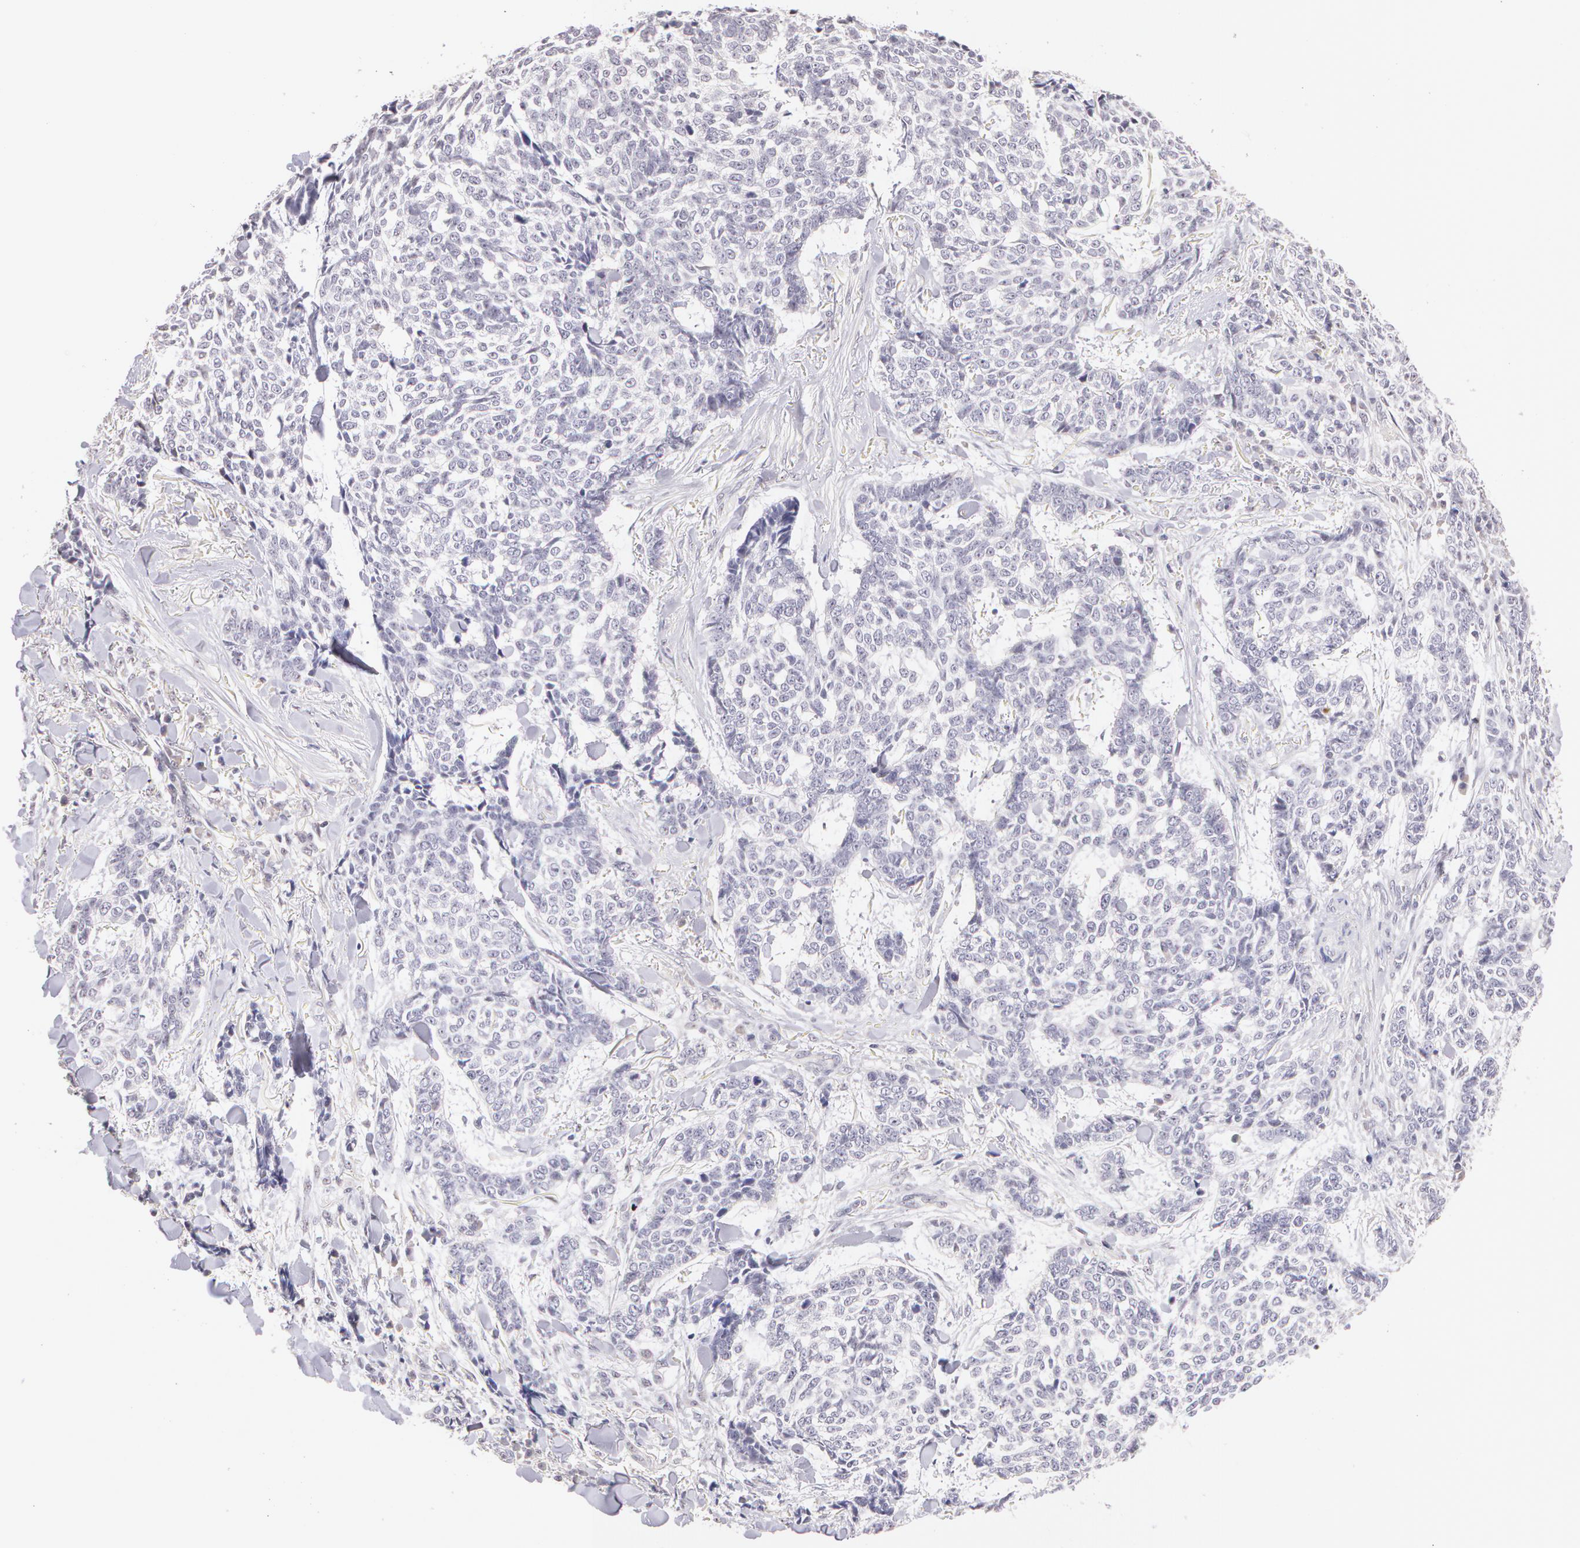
{"staining": {"intensity": "negative", "quantity": "none", "location": "none"}, "tissue": "skin cancer", "cell_type": "Tumor cells", "image_type": "cancer", "snomed": [{"axis": "morphology", "description": "Basal cell carcinoma"}, {"axis": "topography", "description": "Skin"}], "caption": "Tumor cells show no significant positivity in skin cancer (basal cell carcinoma).", "gene": "ZNF597", "patient": {"sex": "female", "age": 89}}